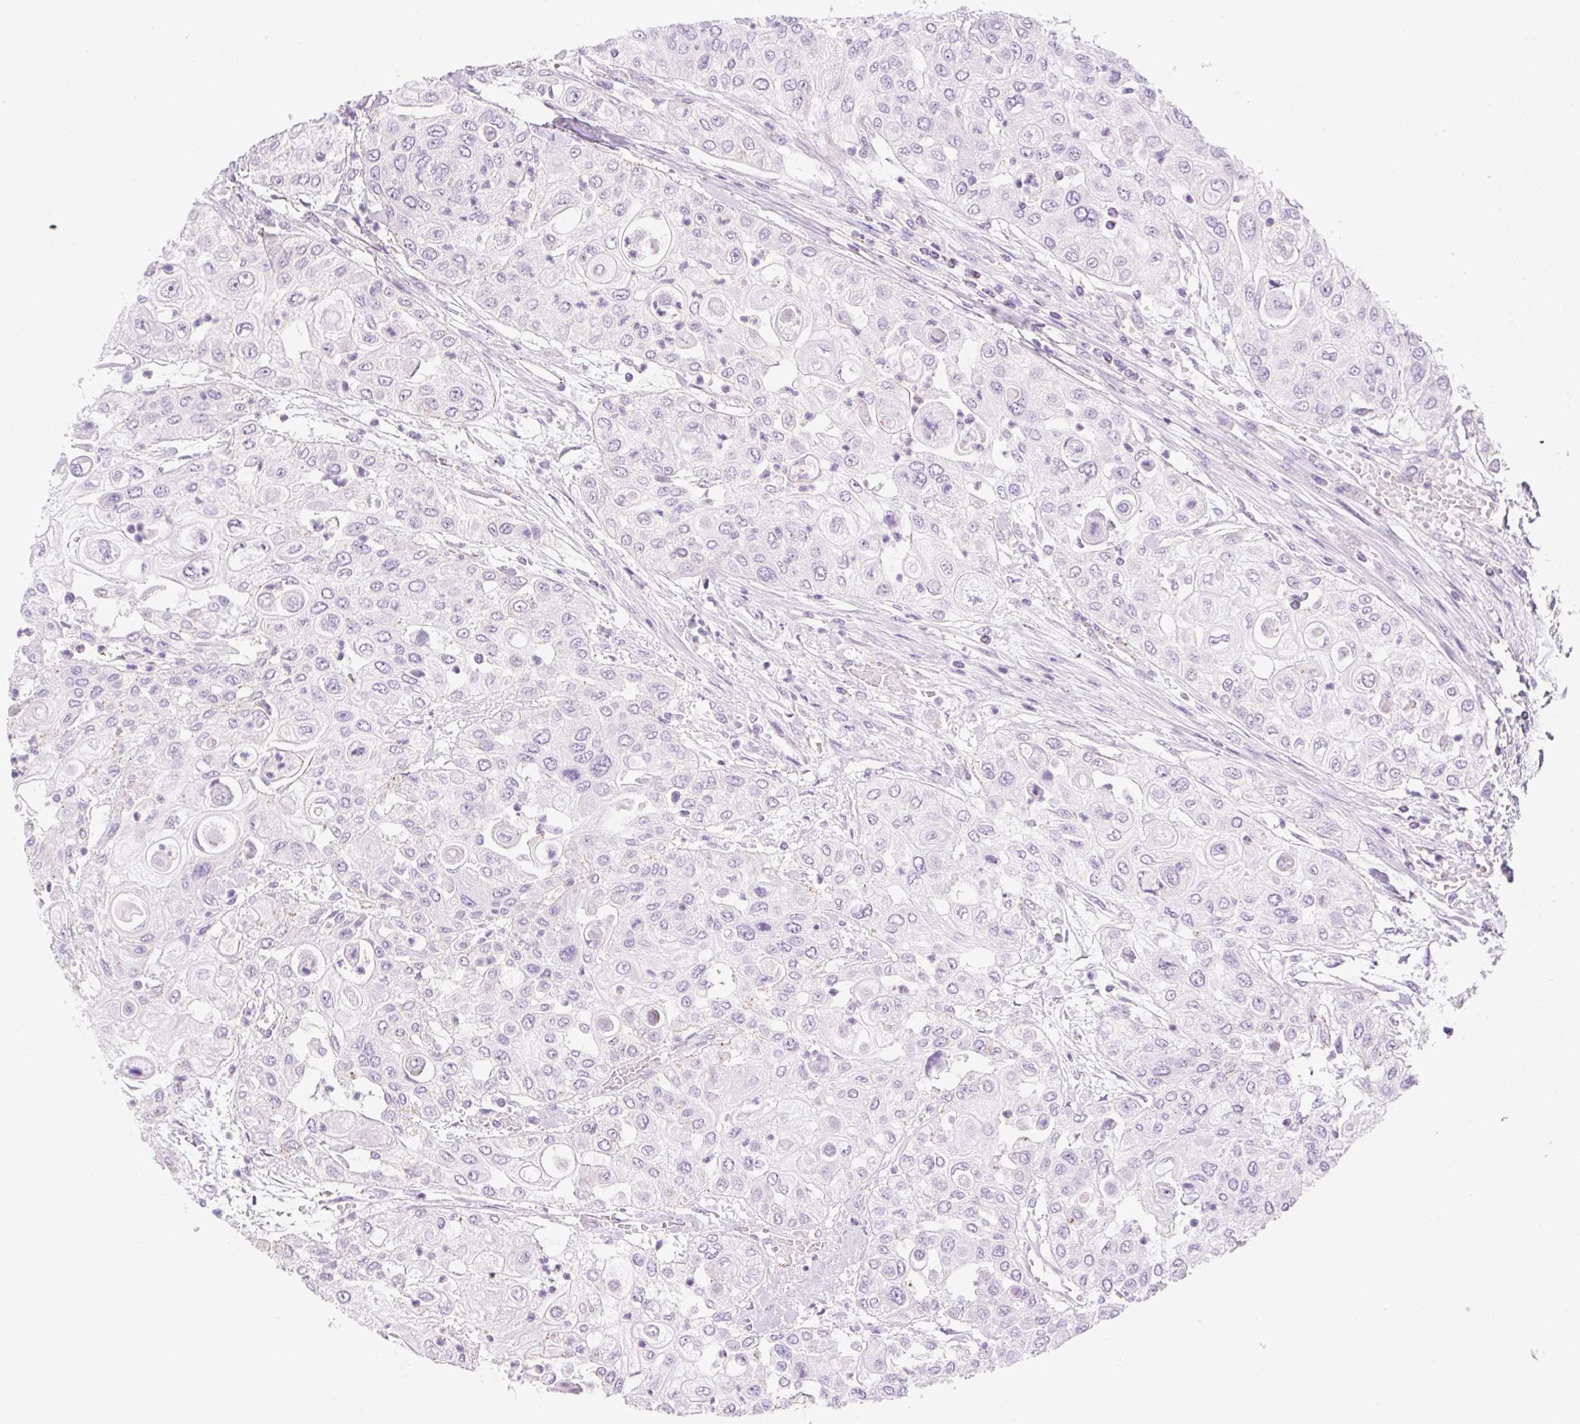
{"staining": {"intensity": "negative", "quantity": "none", "location": "none"}, "tissue": "urothelial cancer", "cell_type": "Tumor cells", "image_type": "cancer", "snomed": [{"axis": "morphology", "description": "Urothelial carcinoma, High grade"}, {"axis": "topography", "description": "Urinary bladder"}], "caption": "This is a histopathology image of IHC staining of urothelial cancer, which shows no staining in tumor cells.", "gene": "EHD3", "patient": {"sex": "female", "age": 79}}